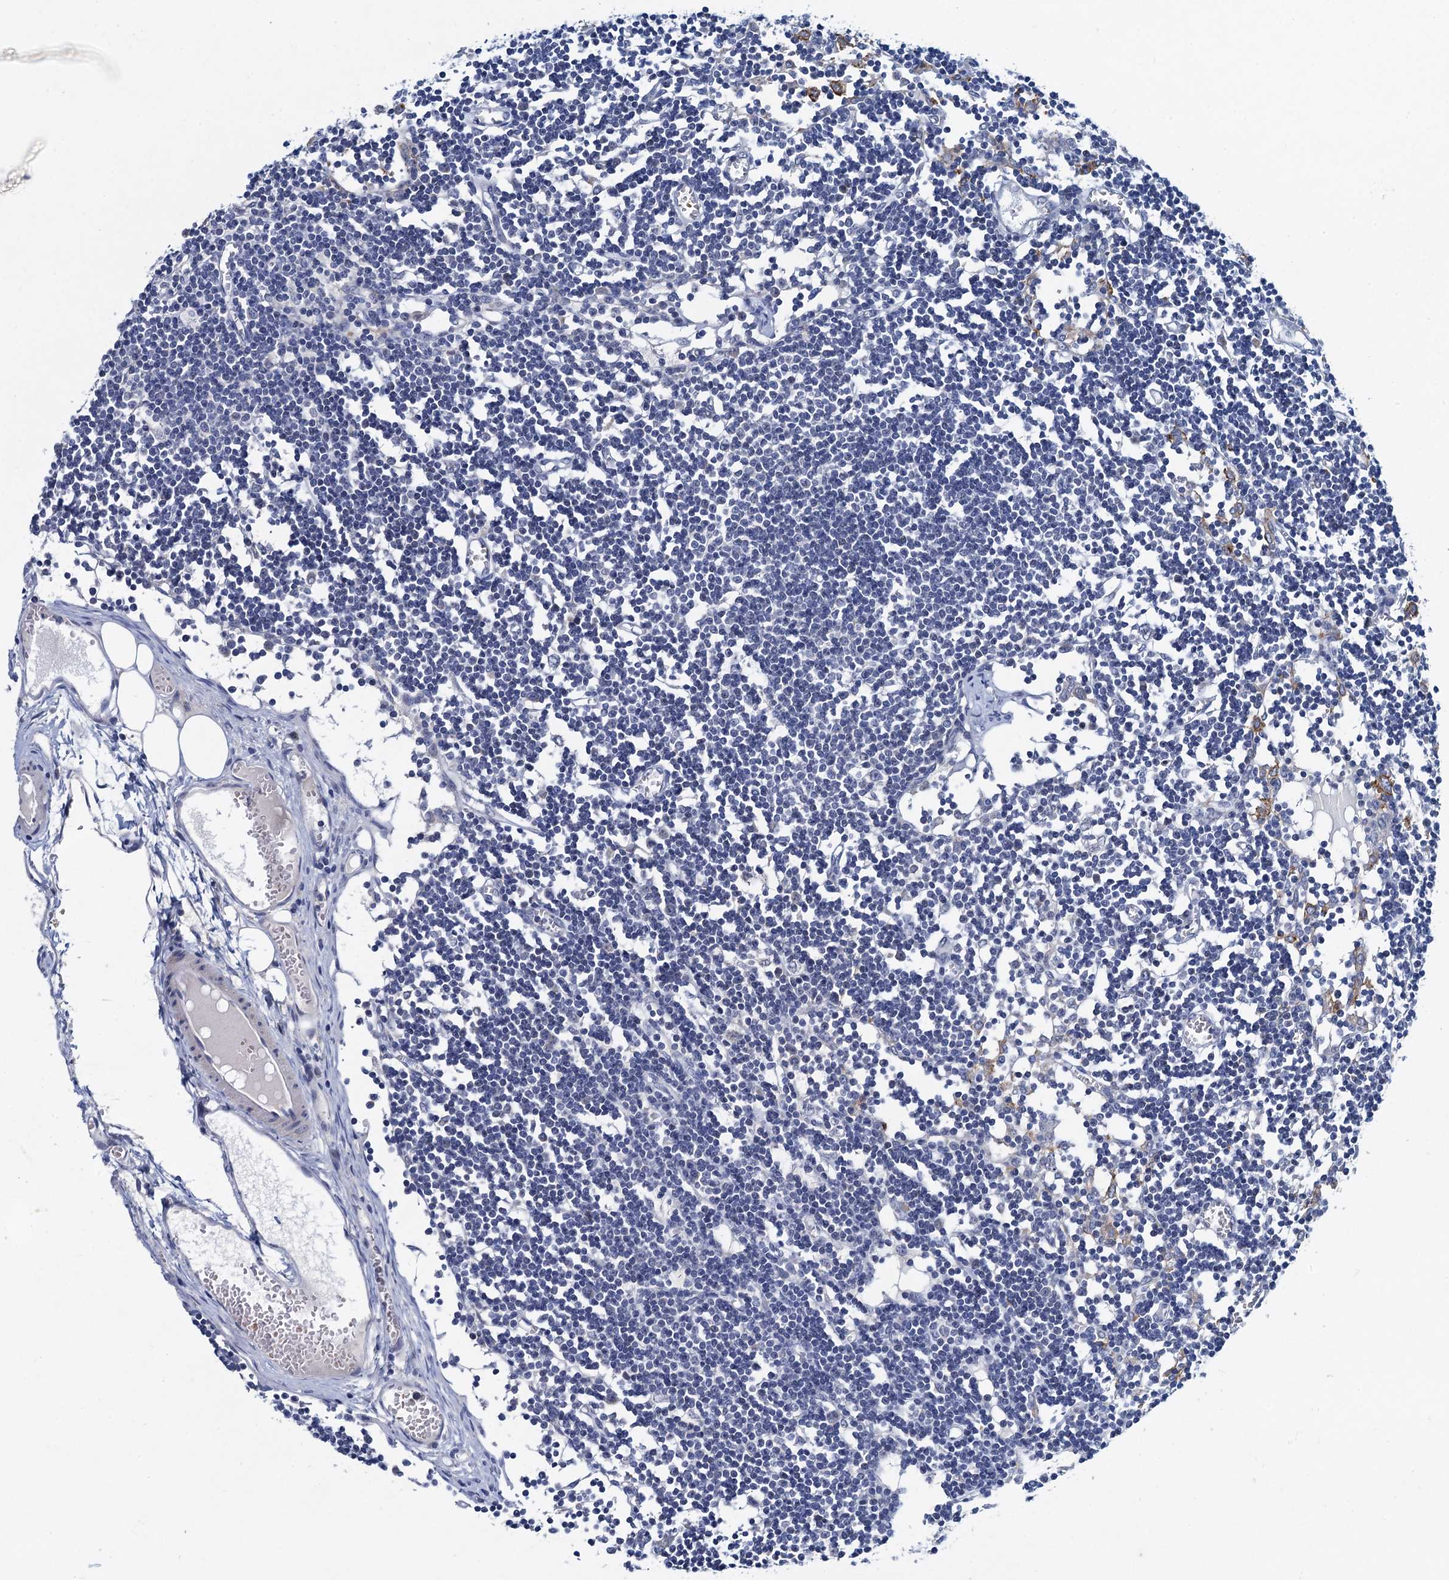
{"staining": {"intensity": "negative", "quantity": "none", "location": "none"}, "tissue": "lymph node", "cell_type": "Germinal center cells", "image_type": "normal", "snomed": [{"axis": "morphology", "description": "Normal tissue, NOS"}, {"axis": "topography", "description": "Lymph node"}], "caption": "An immunohistochemistry (IHC) photomicrograph of unremarkable lymph node is shown. There is no staining in germinal center cells of lymph node. (Brightfield microscopy of DAB IHC at high magnification).", "gene": "ATOSA", "patient": {"sex": "female", "age": 11}}